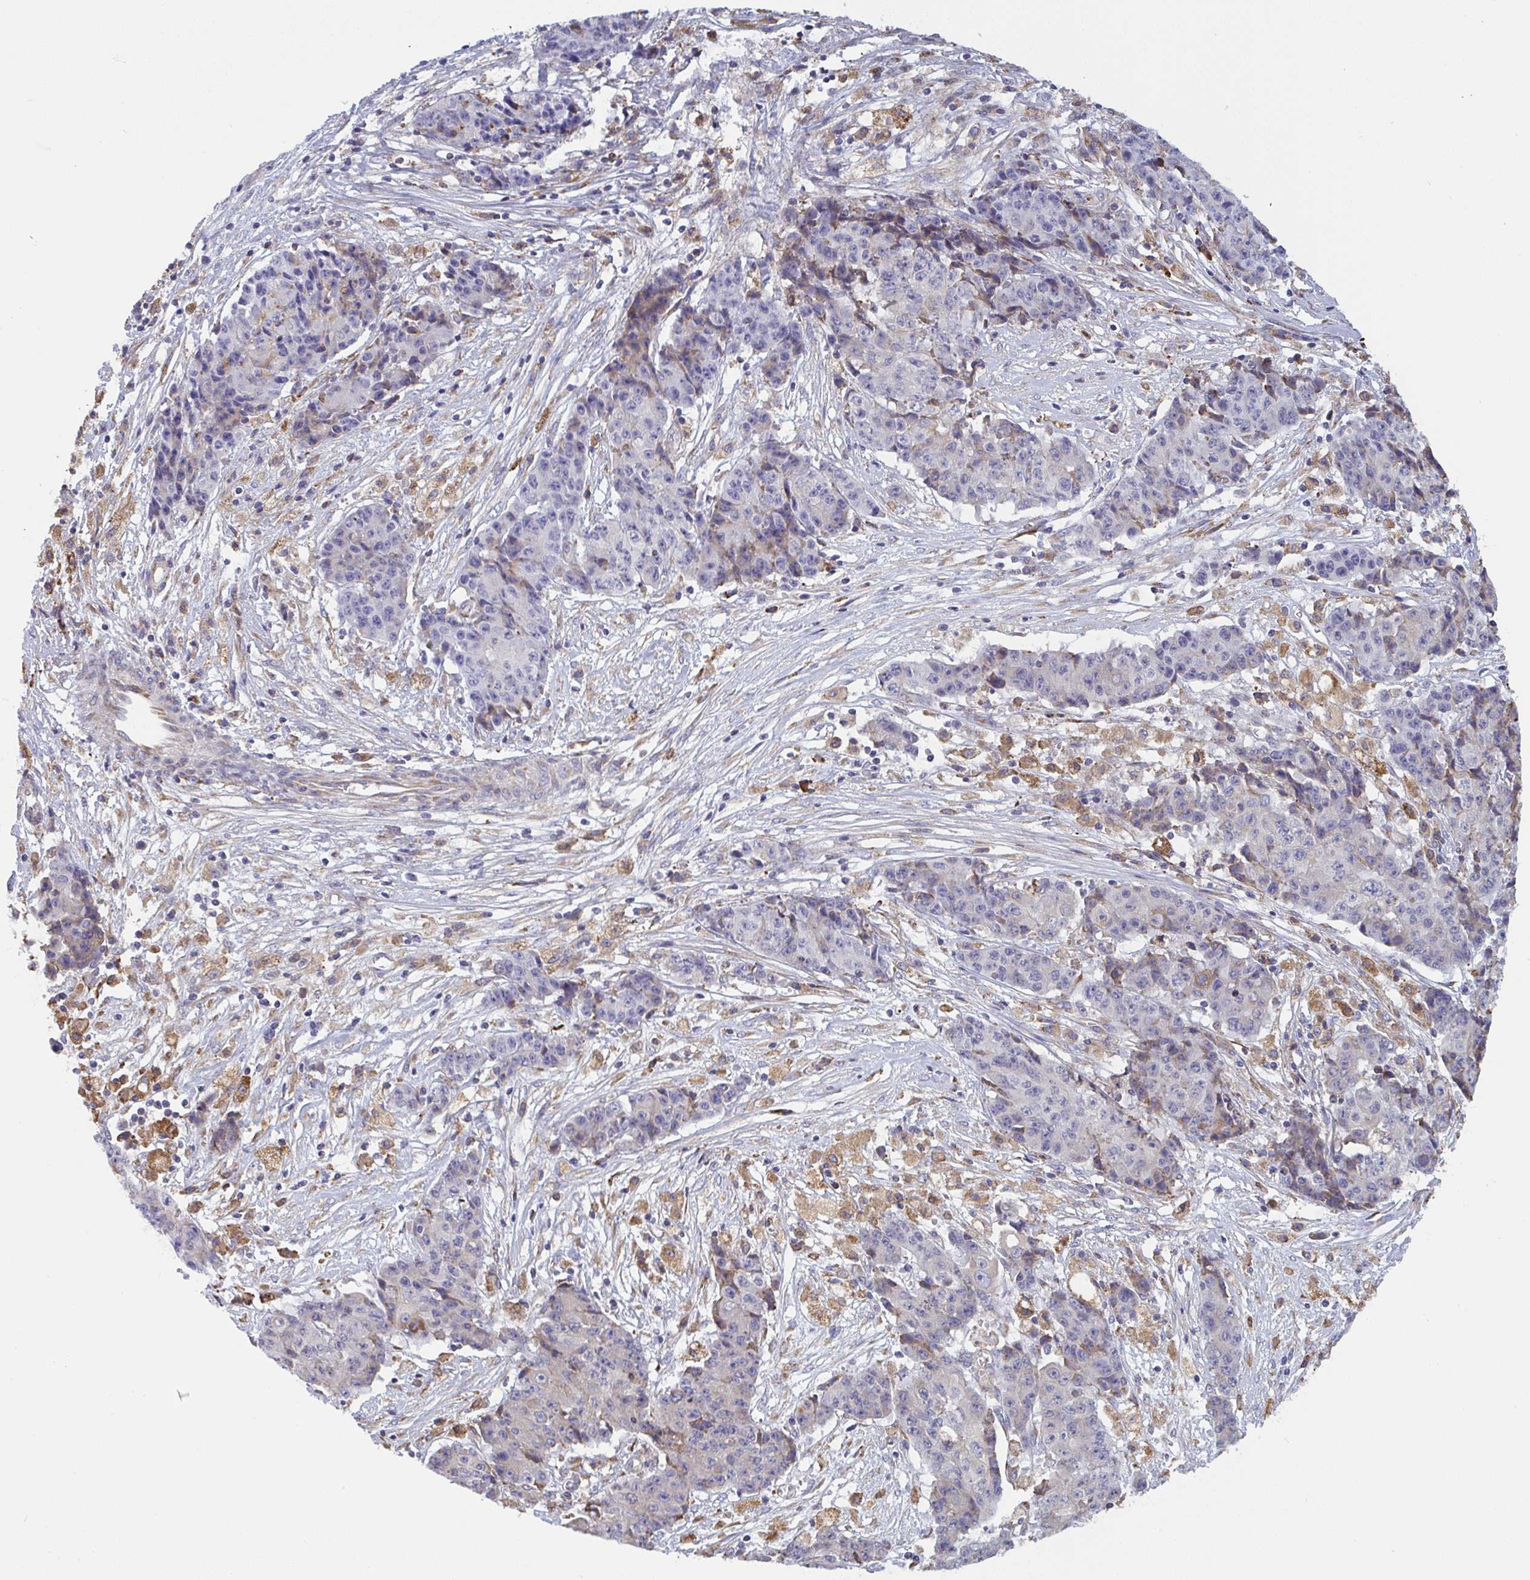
{"staining": {"intensity": "negative", "quantity": "none", "location": "none"}, "tissue": "ovarian cancer", "cell_type": "Tumor cells", "image_type": "cancer", "snomed": [{"axis": "morphology", "description": "Carcinoma, endometroid"}, {"axis": "topography", "description": "Ovary"}], "caption": "Histopathology image shows no significant protein staining in tumor cells of ovarian endometroid carcinoma.", "gene": "MYMK", "patient": {"sex": "female", "age": 42}}